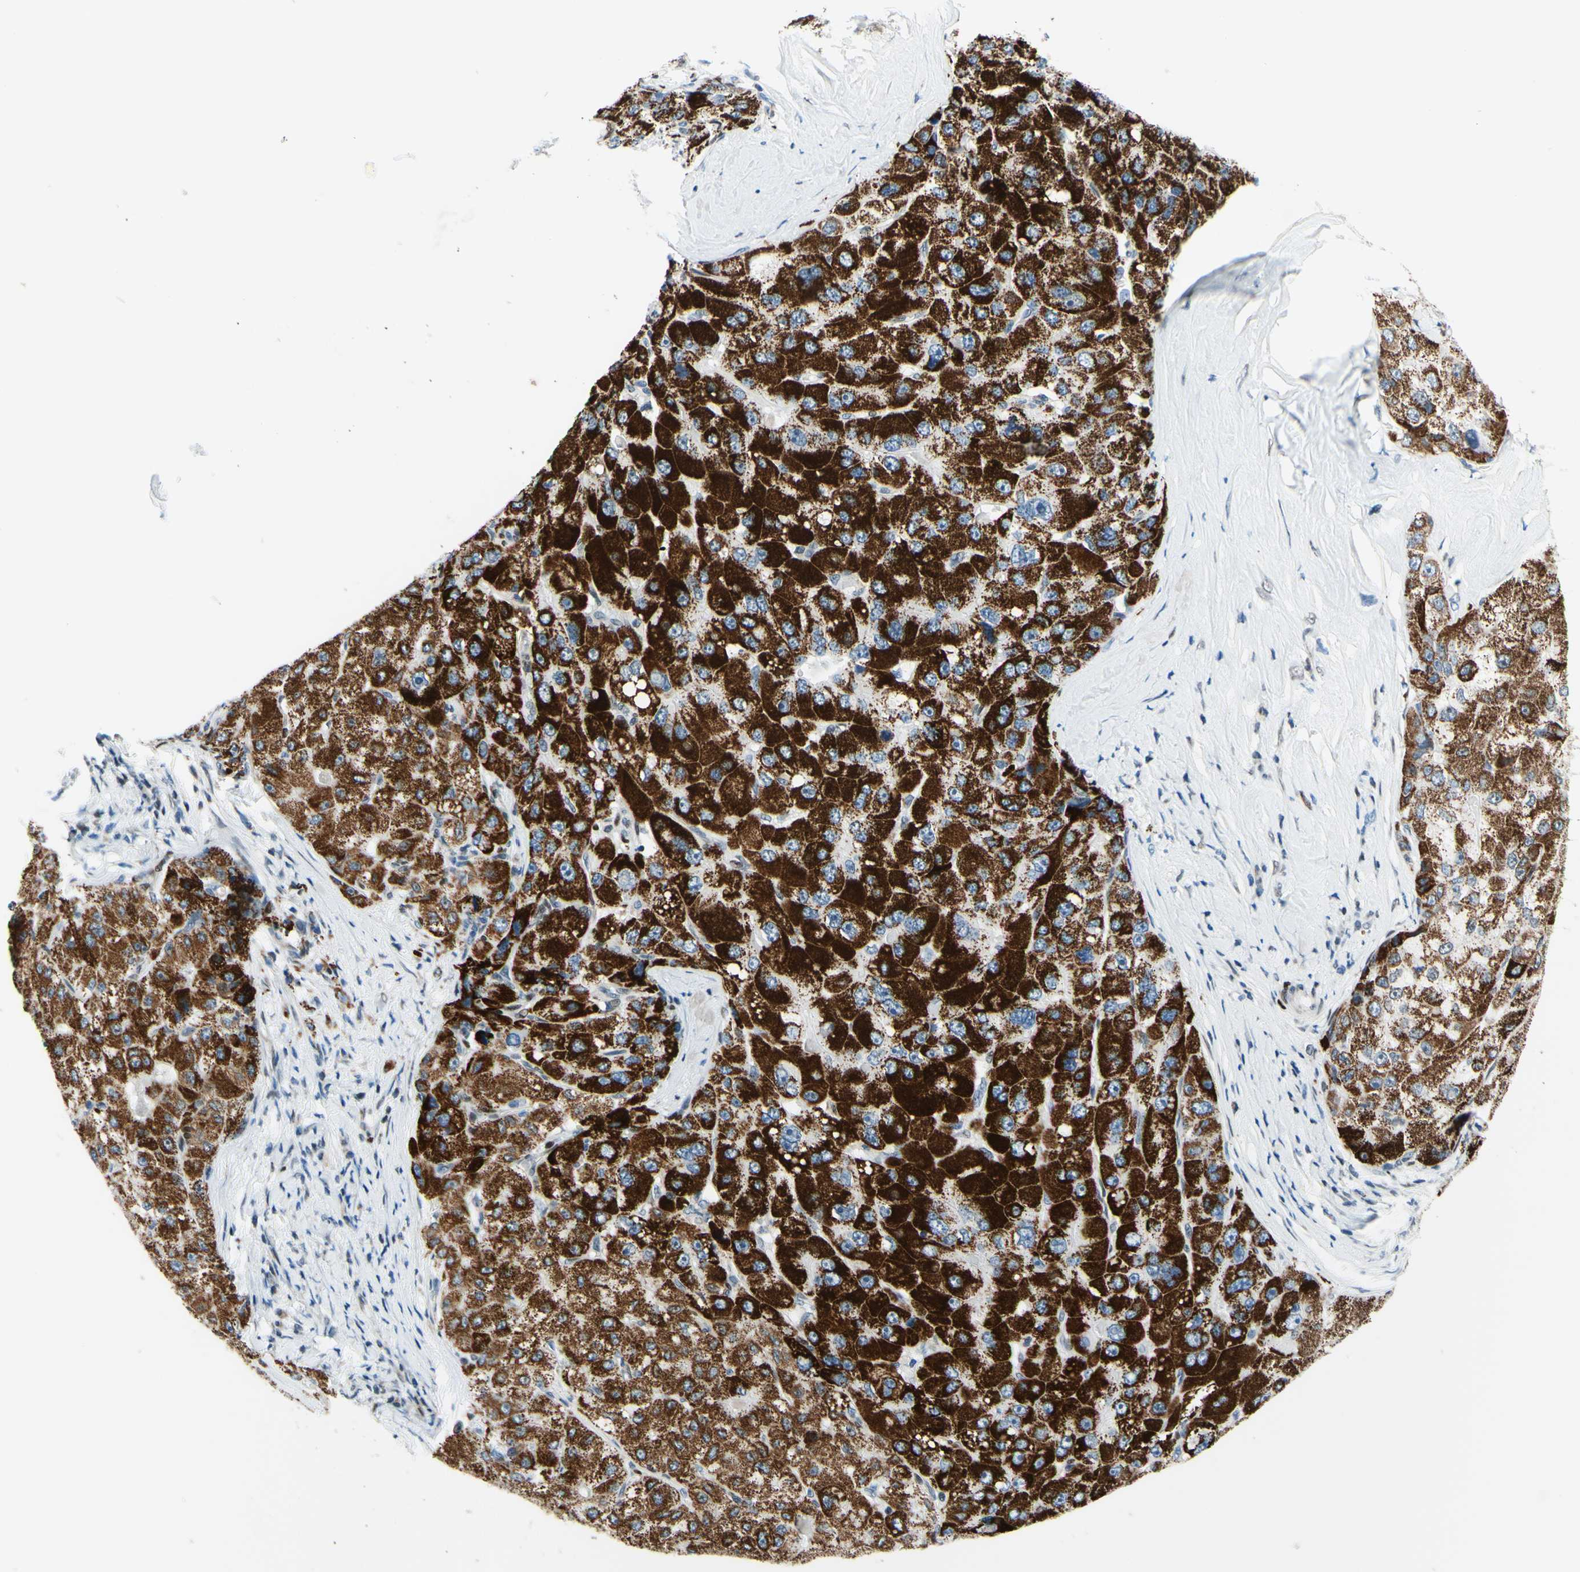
{"staining": {"intensity": "strong", "quantity": ">75%", "location": "cytoplasmic/membranous"}, "tissue": "liver cancer", "cell_type": "Tumor cells", "image_type": "cancer", "snomed": [{"axis": "morphology", "description": "Carcinoma, Hepatocellular, NOS"}, {"axis": "topography", "description": "Liver"}], "caption": "A high amount of strong cytoplasmic/membranous staining is present in about >75% of tumor cells in hepatocellular carcinoma (liver) tissue.", "gene": "CBX7", "patient": {"sex": "male", "age": 80}}